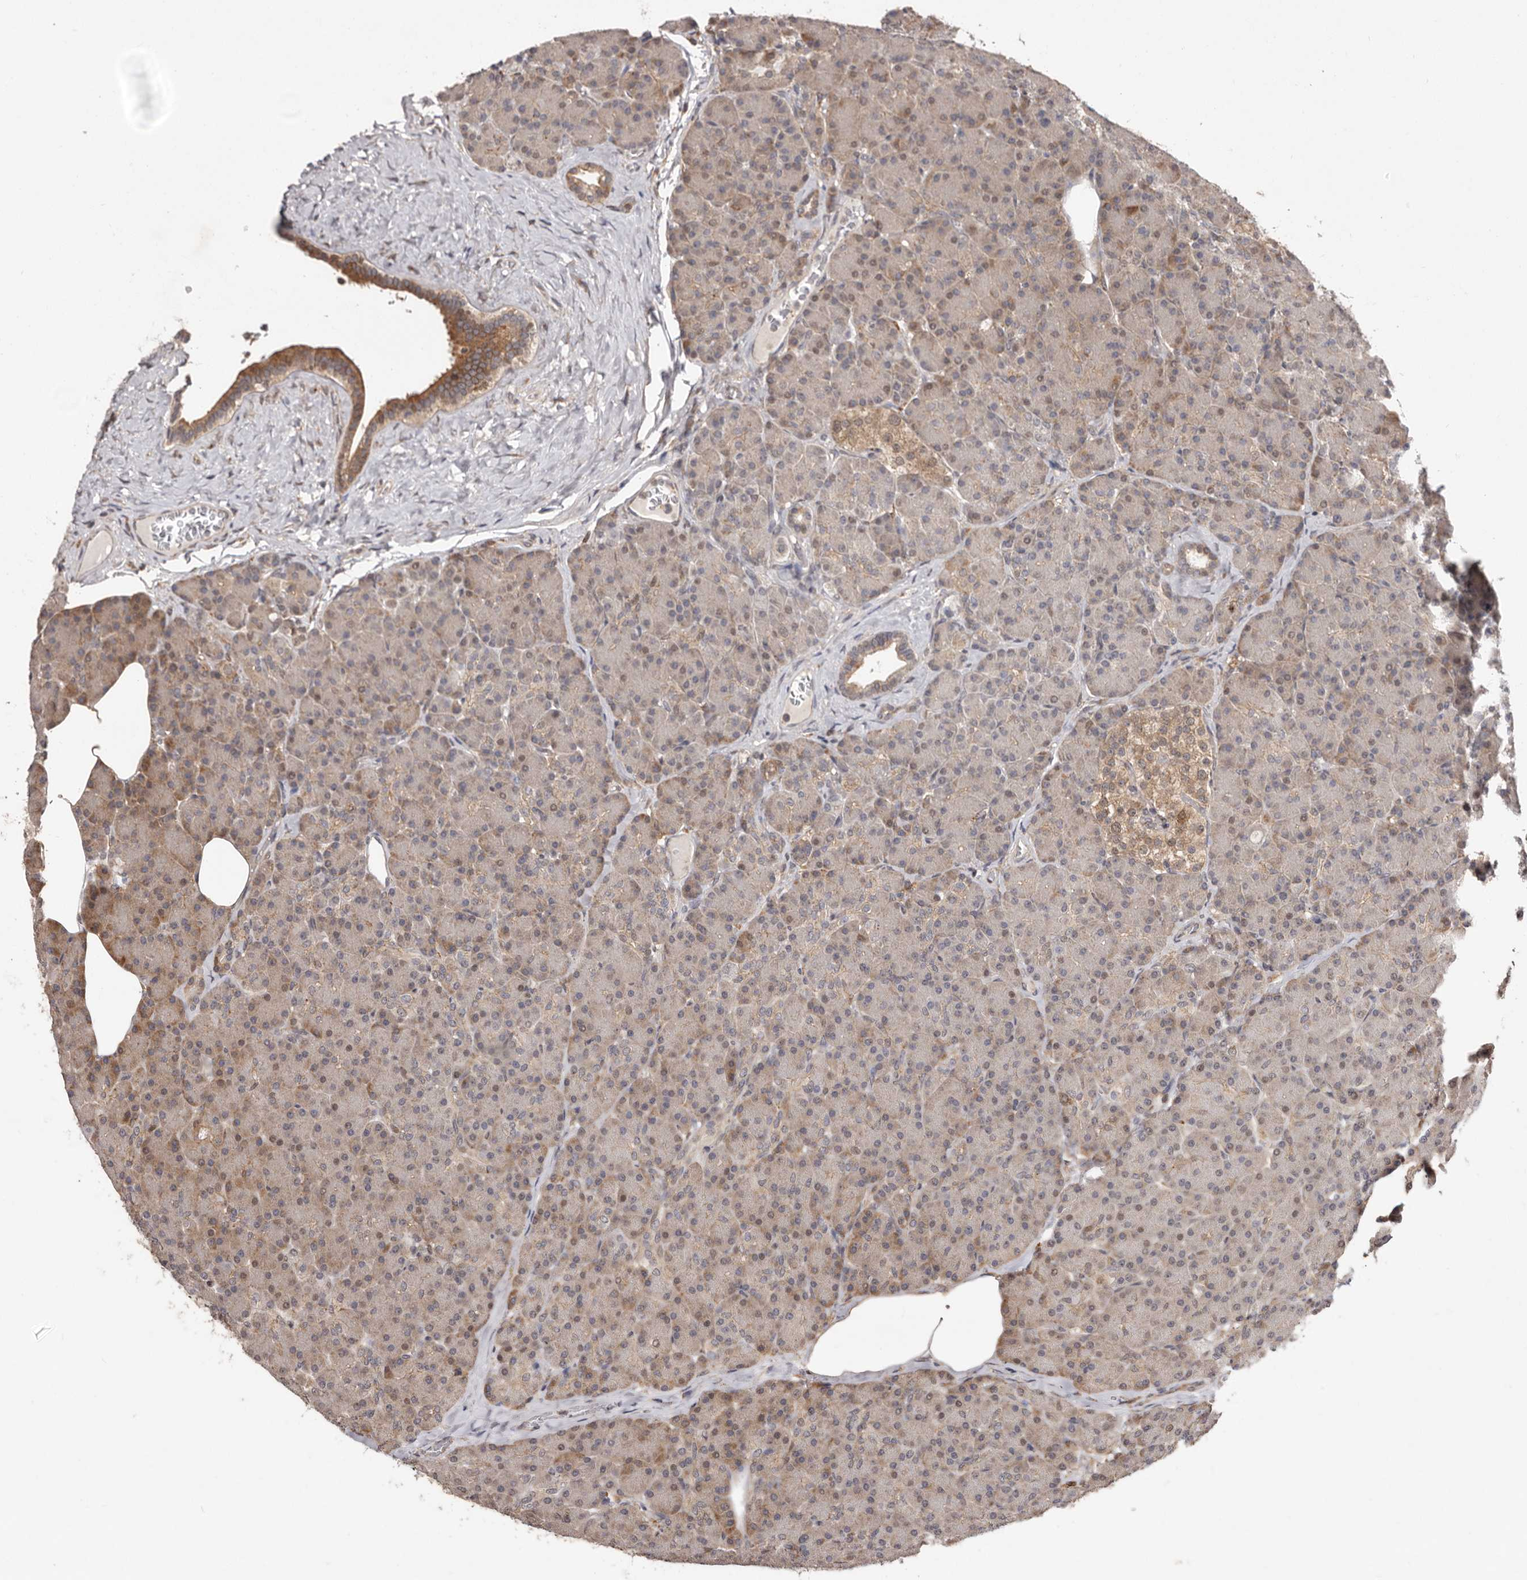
{"staining": {"intensity": "moderate", "quantity": "25%-75%", "location": "cytoplasmic/membranous"}, "tissue": "pancreas", "cell_type": "Exocrine glandular cells", "image_type": "normal", "snomed": [{"axis": "morphology", "description": "Normal tissue, NOS"}, {"axis": "topography", "description": "Pancreas"}], "caption": "Protein staining by immunohistochemistry (IHC) exhibits moderate cytoplasmic/membranous positivity in about 25%-75% of exocrine glandular cells in unremarkable pancreas. Immunohistochemistry (ihc) stains the protein in brown and the nuclei are stained blue.", "gene": "RRM2B", "patient": {"sex": "female", "age": 43}}